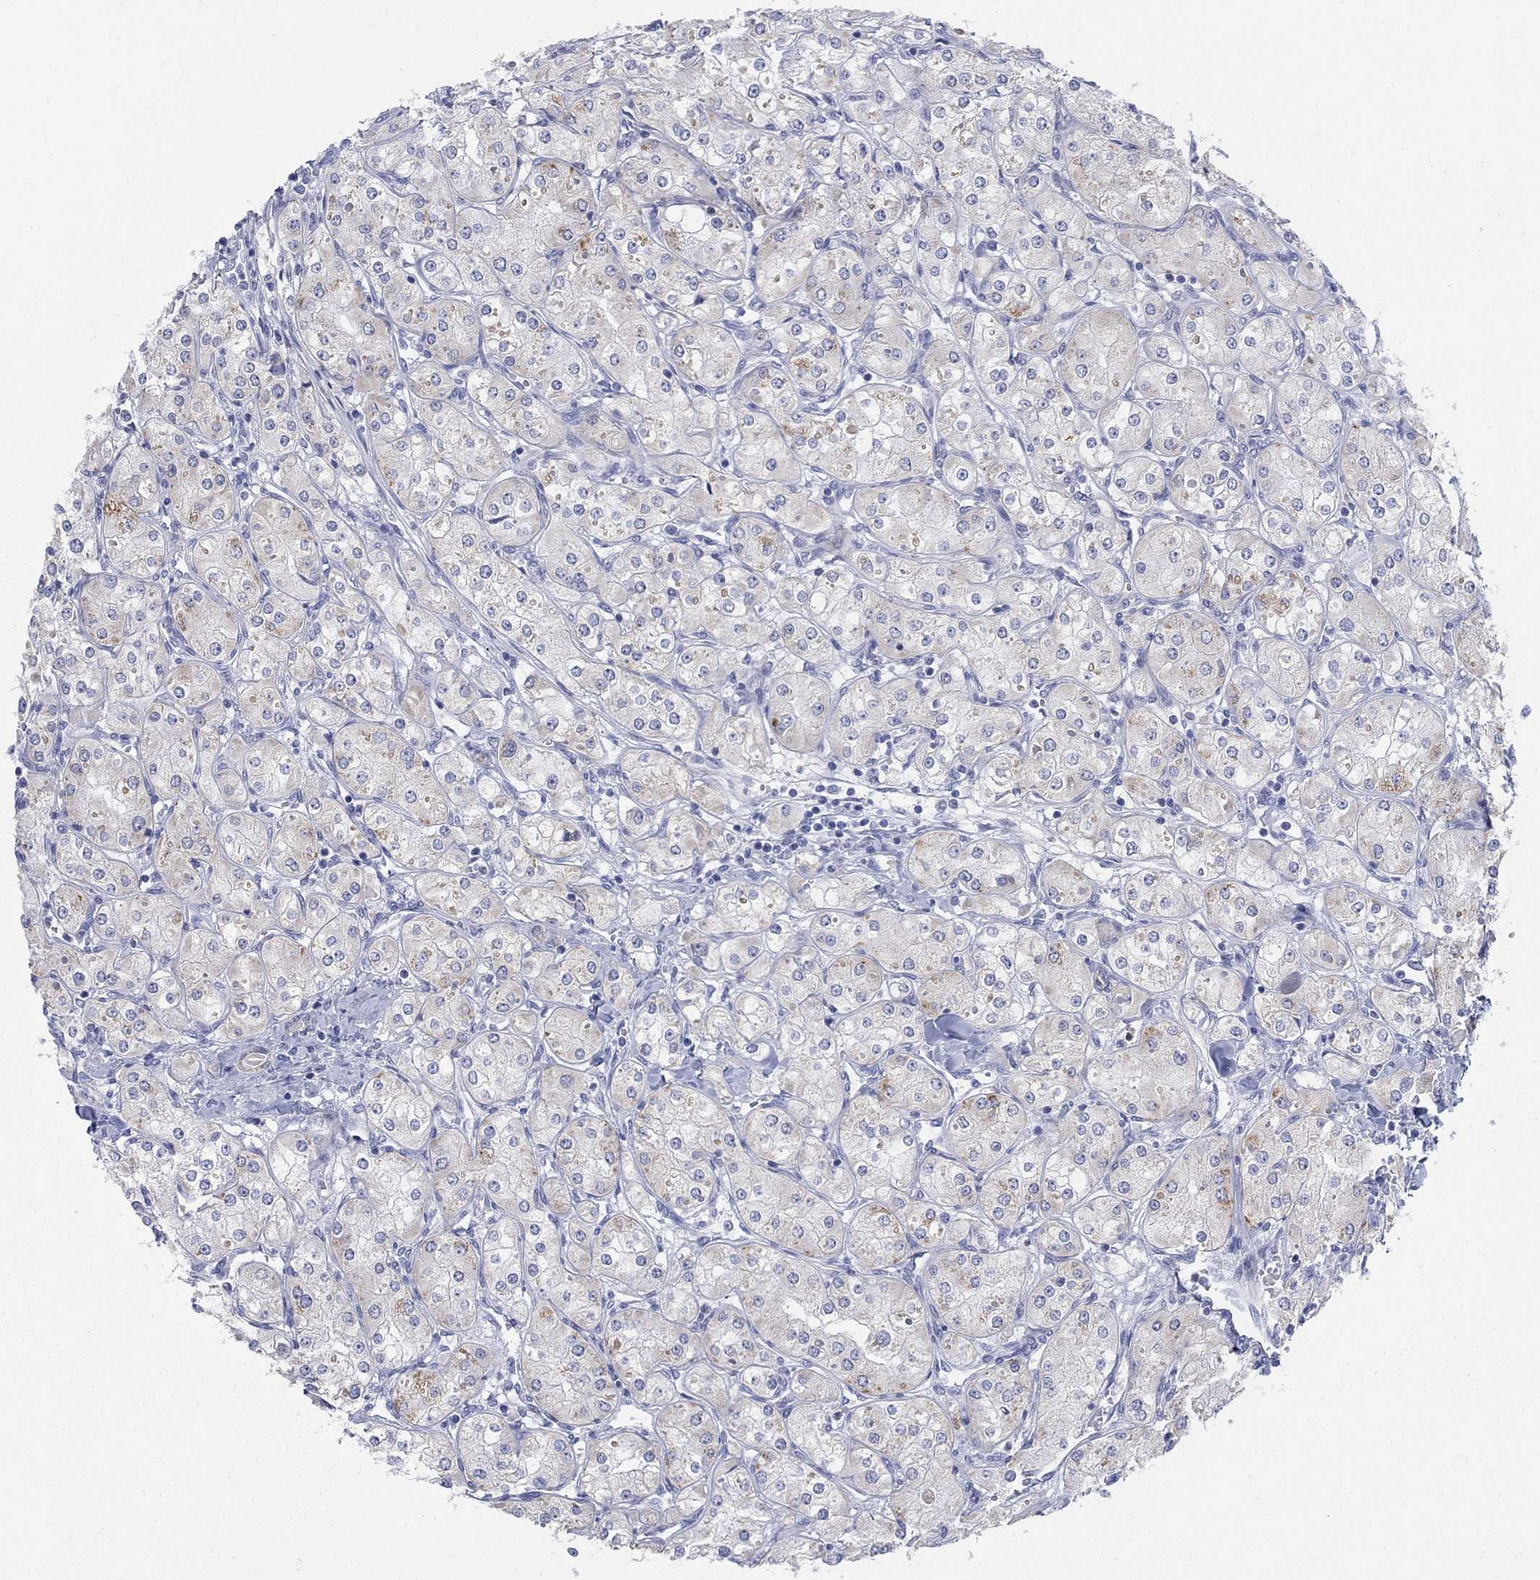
{"staining": {"intensity": "moderate", "quantity": "<25%", "location": "cytoplasmic/membranous"}, "tissue": "renal cancer", "cell_type": "Tumor cells", "image_type": "cancer", "snomed": [{"axis": "morphology", "description": "Adenocarcinoma, NOS"}, {"axis": "topography", "description": "Kidney"}], "caption": "Renal adenocarcinoma was stained to show a protein in brown. There is low levels of moderate cytoplasmic/membranous expression in about <25% of tumor cells. The staining is performed using DAB (3,3'-diaminobenzidine) brown chromogen to label protein expression. The nuclei are counter-stained blue using hematoxylin.", "gene": "SCCPDH", "patient": {"sex": "male", "age": 77}}